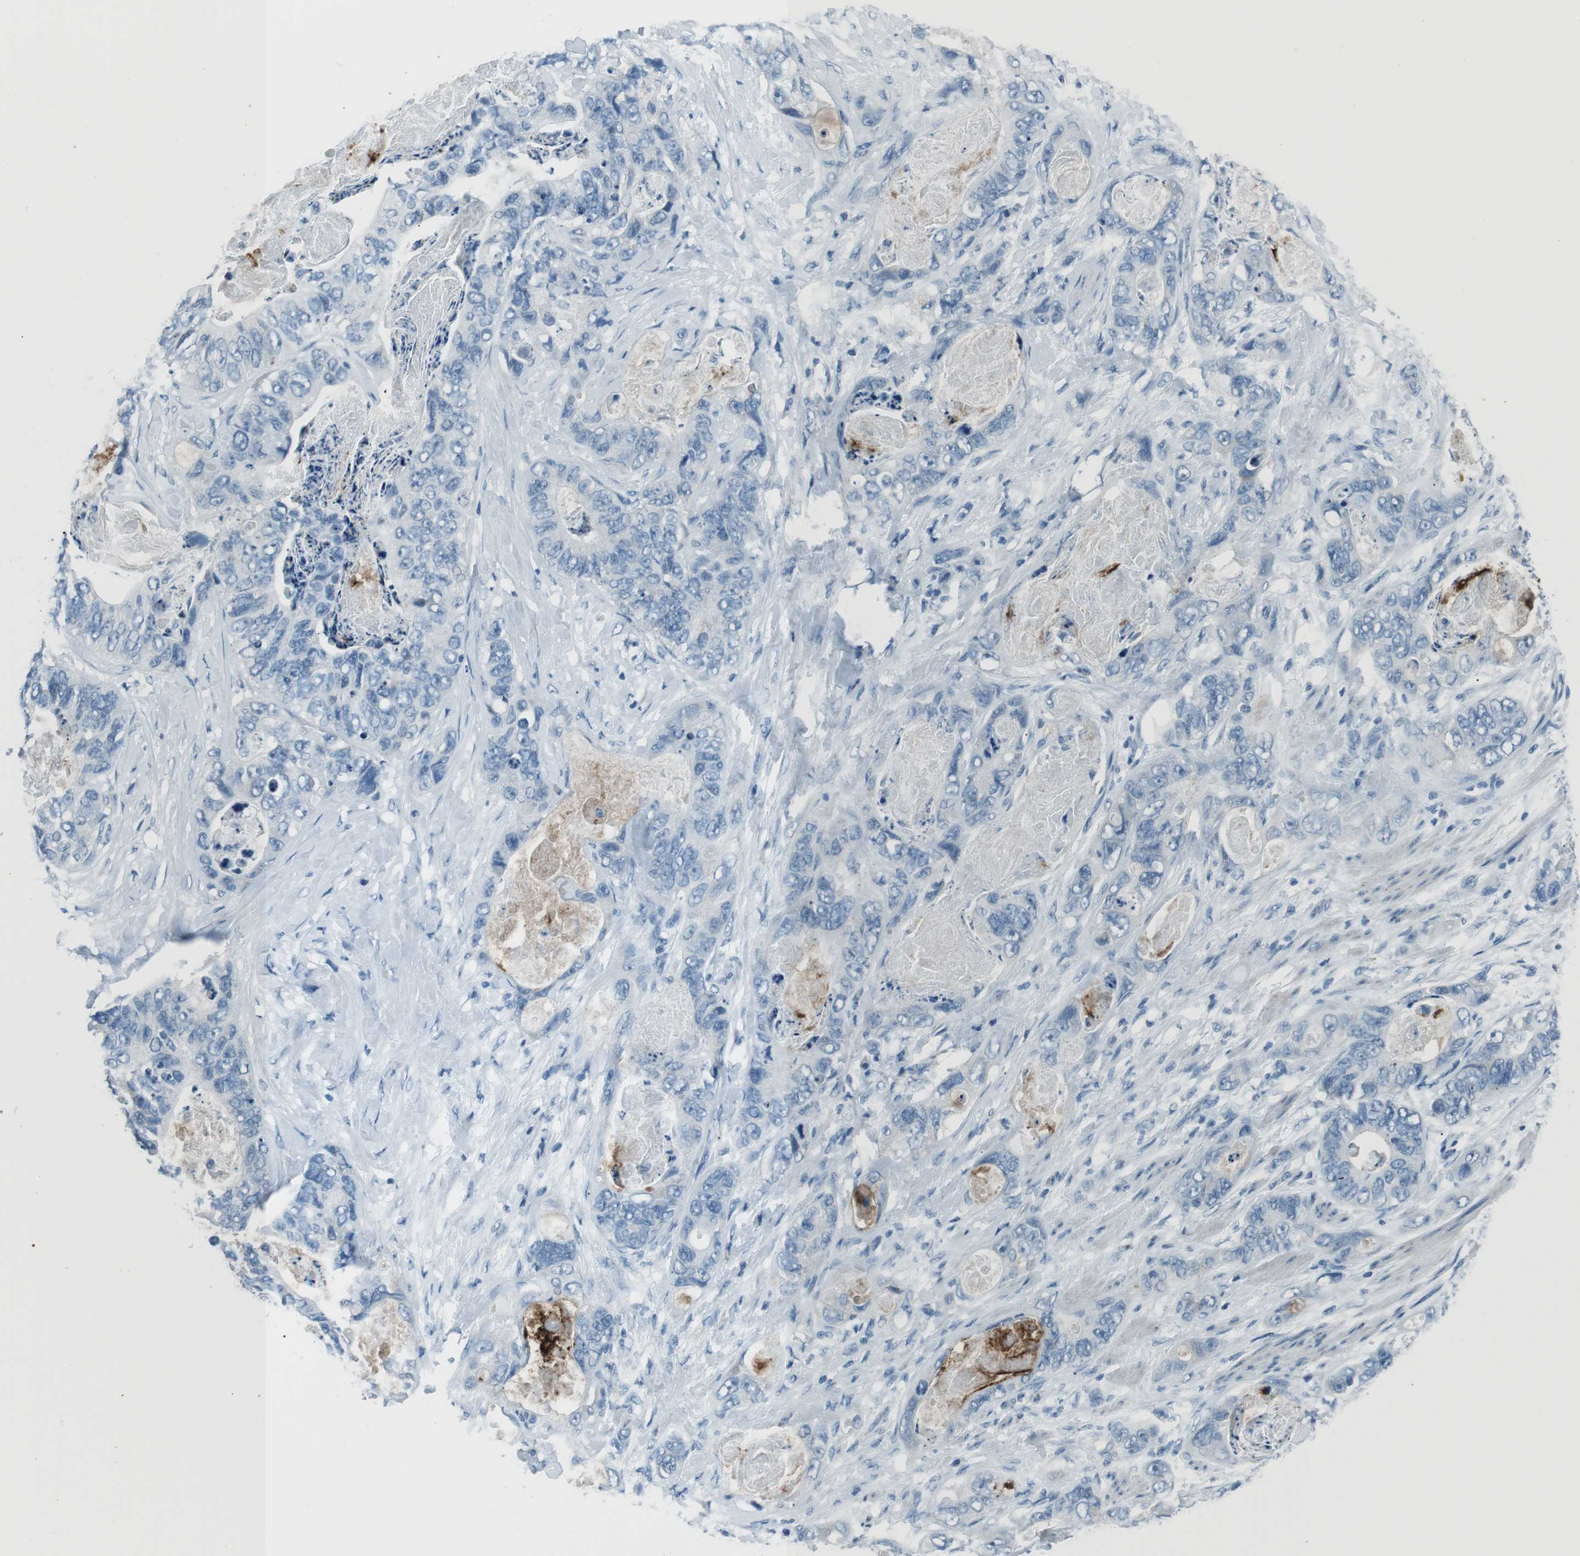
{"staining": {"intensity": "negative", "quantity": "none", "location": "none"}, "tissue": "stomach cancer", "cell_type": "Tumor cells", "image_type": "cancer", "snomed": [{"axis": "morphology", "description": "Adenocarcinoma, NOS"}, {"axis": "topography", "description": "Stomach"}], "caption": "Tumor cells are negative for protein expression in human stomach cancer (adenocarcinoma).", "gene": "ST6GAL1", "patient": {"sex": "female", "age": 89}}